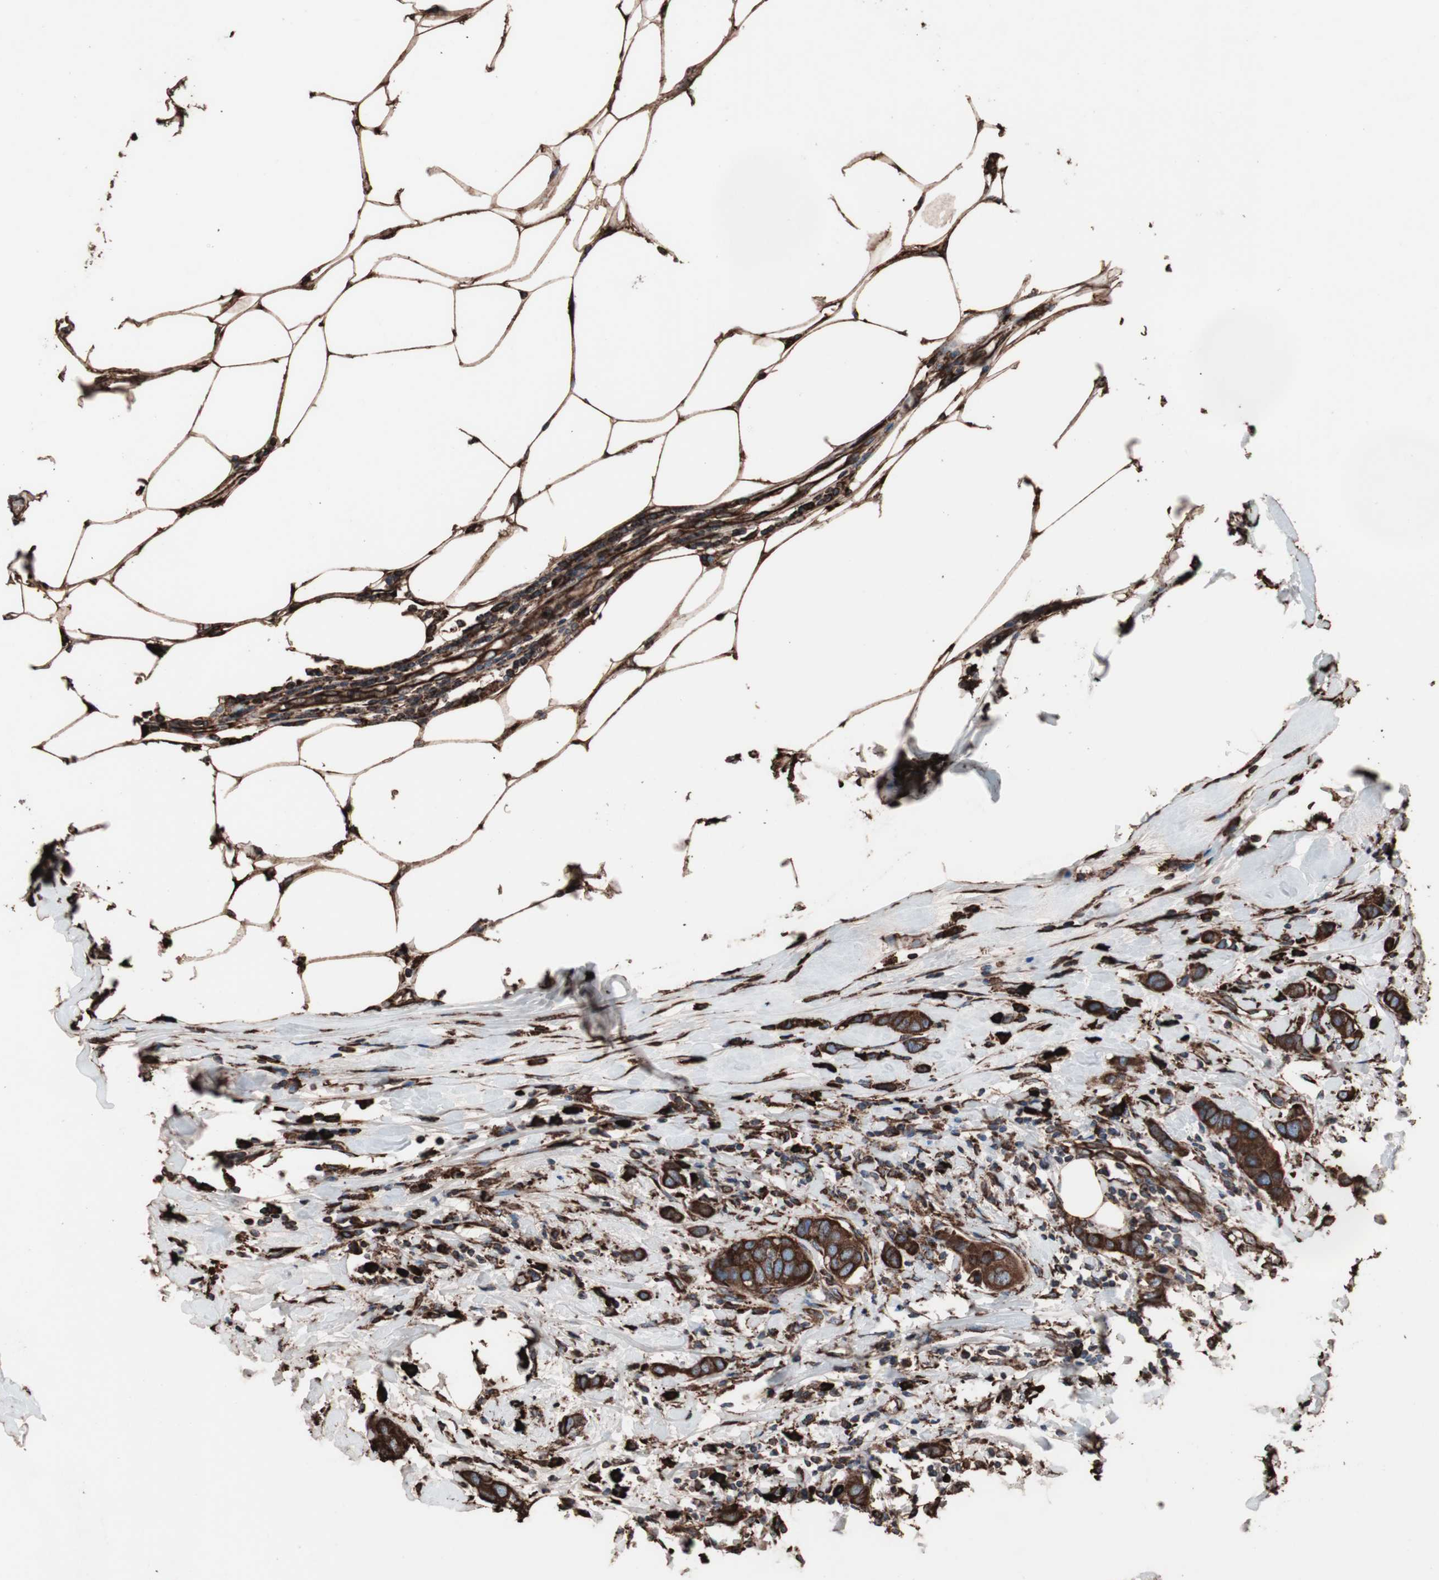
{"staining": {"intensity": "strong", "quantity": ">75%", "location": "cytoplasmic/membranous"}, "tissue": "breast cancer", "cell_type": "Tumor cells", "image_type": "cancer", "snomed": [{"axis": "morphology", "description": "Duct carcinoma"}, {"axis": "topography", "description": "Breast"}], "caption": "Brown immunohistochemical staining in human breast cancer demonstrates strong cytoplasmic/membranous expression in approximately >75% of tumor cells.", "gene": "HSP90B1", "patient": {"sex": "female", "age": 50}}